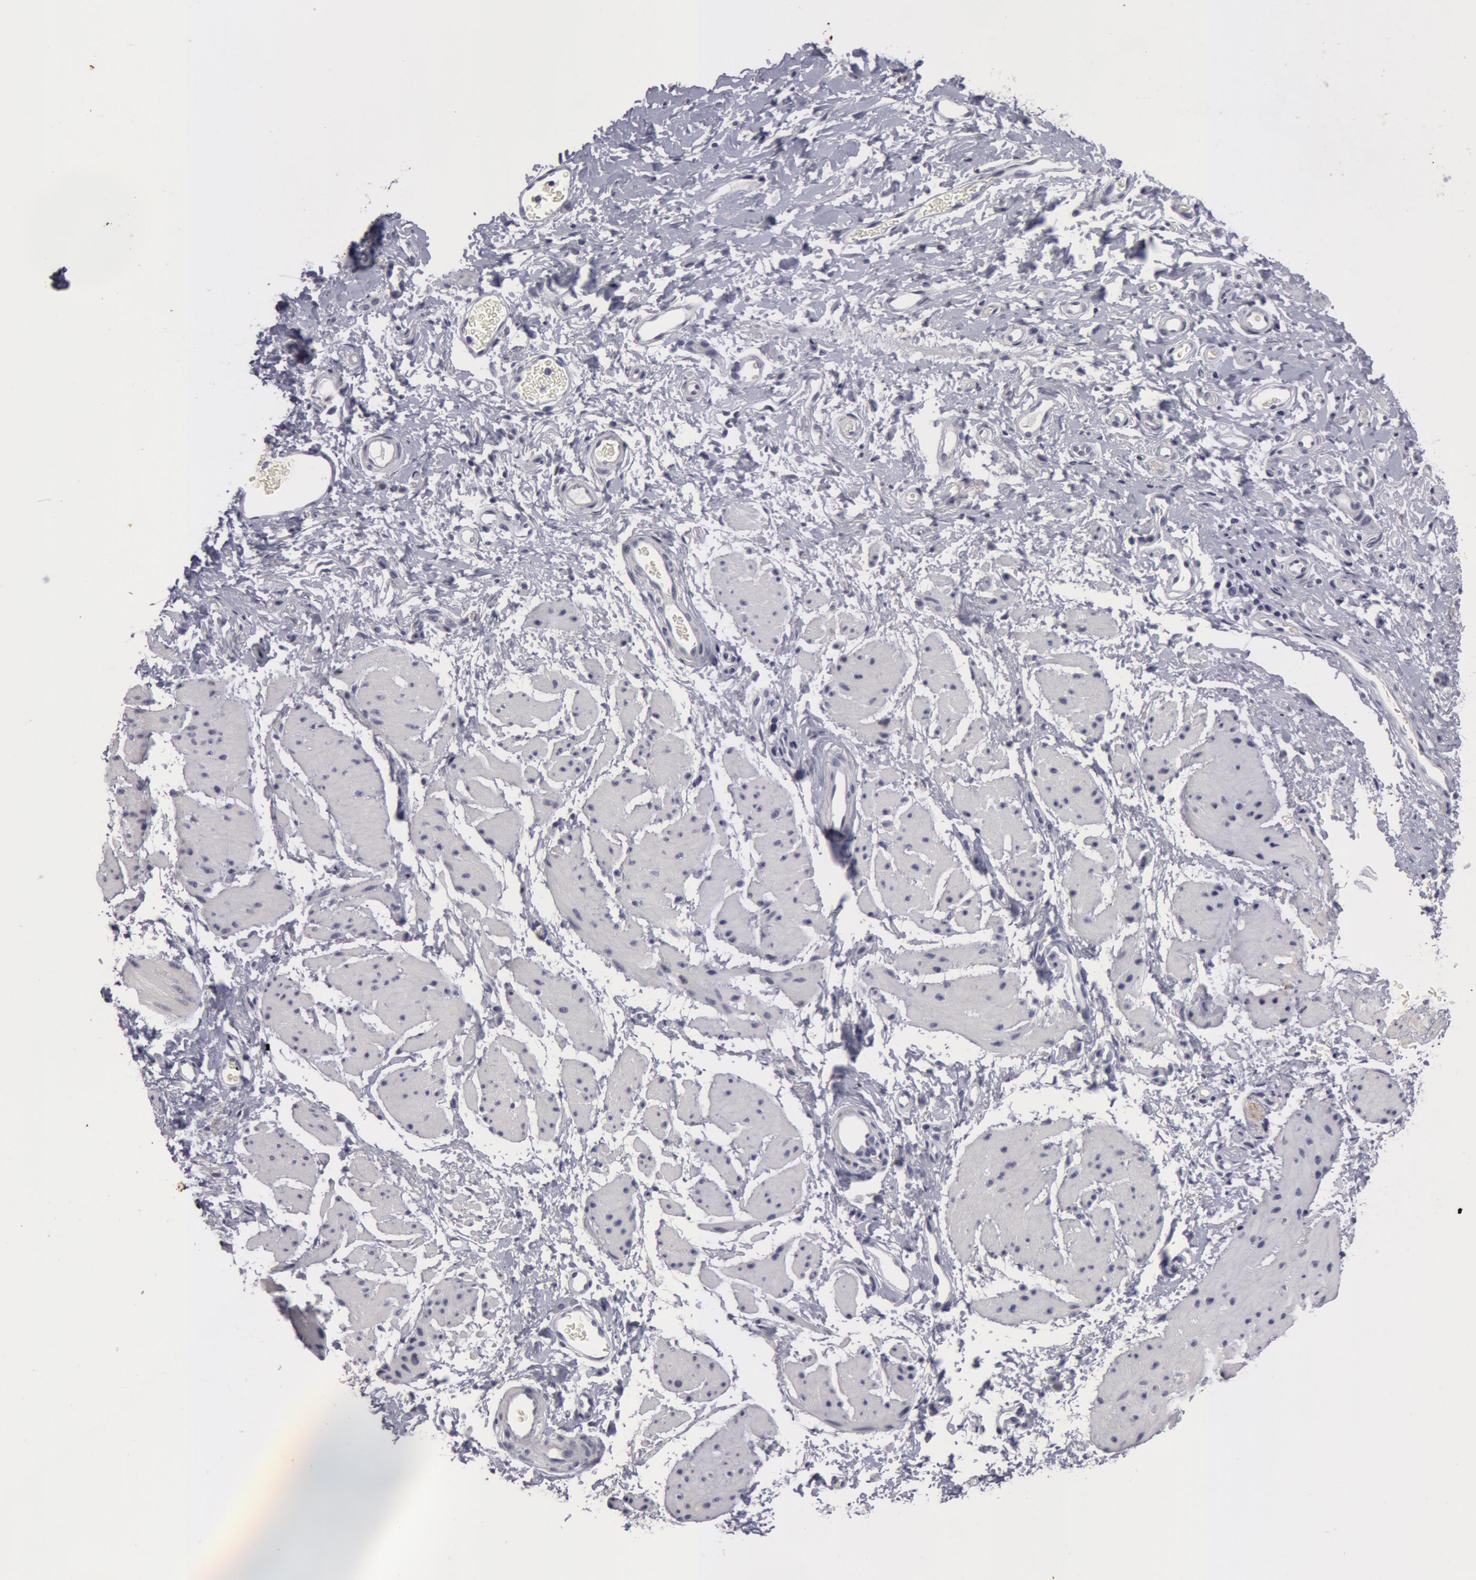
{"staining": {"intensity": "negative", "quantity": "none", "location": "none"}, "tissue": "esophagus", "cell_type": "Squamous epithelial cells", "image_type": "normal", "snomed": [{"axis": "morphology", "description": "Normal tissue, NOS"}, {"axis": "topography", "description": "Esophagus"}], "caption": "A high-resolution histopathology image shows immunohistochemistry staining of normal esophagus, which exhibits no significant positivity in squamous epithelial cells. (DAB immunohistochemistry (IHC), high magnification).", "gene": "NLGN4X", "patient": {"sex": "male", "age": 70}}